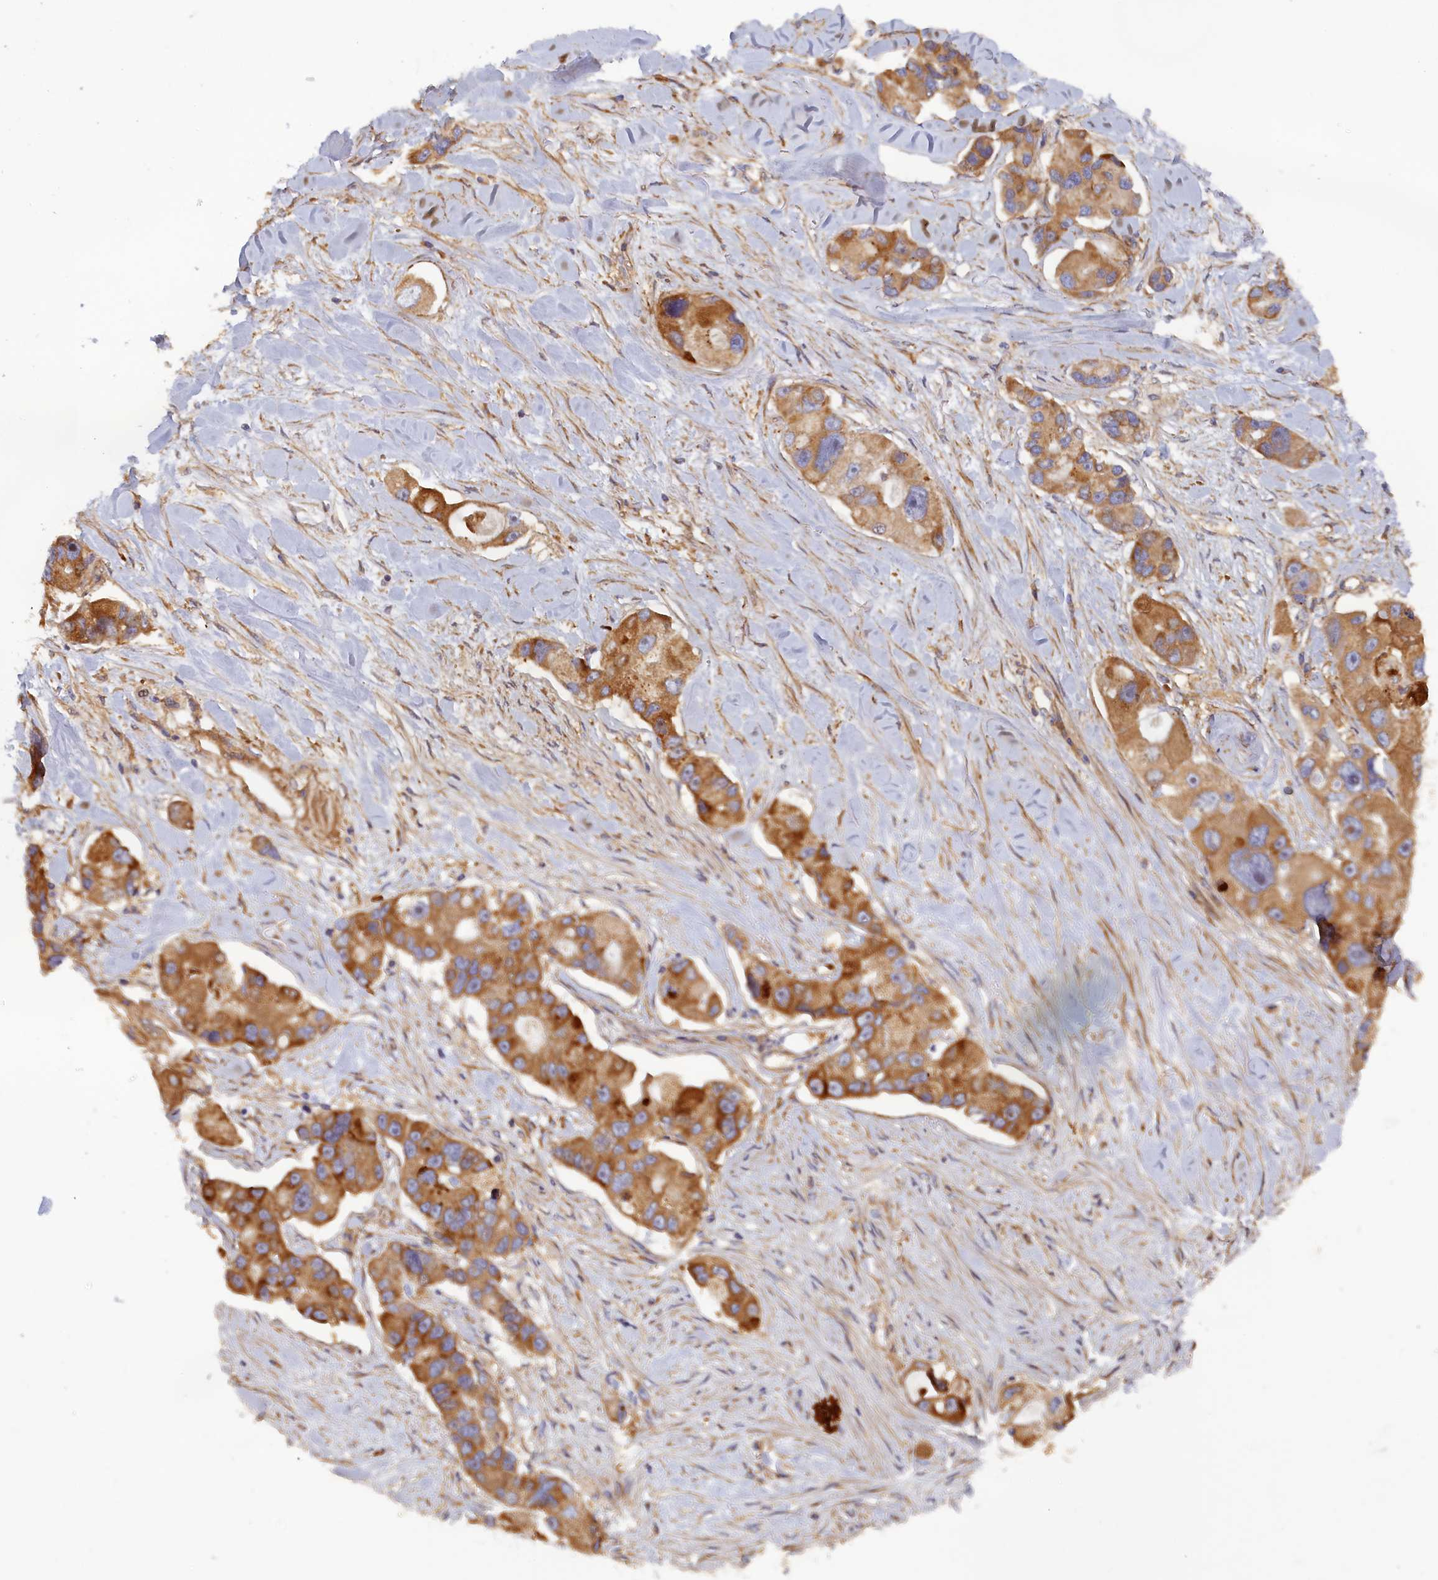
{"staining": {"intensity": "moderate", "quantity": ">75%", "location": "cytoplasmic/membranous"}, "tissue": "lung cancer", "cell_type": "Tumor cells", "image_type": "cancer", "snomed": [{"axis": "morphology", "description": "Adenocarcinoma, NOS"}, {"axis": "topography", "description": "Lung"}], "caption": "This is an image of IHC staining of lung cancer (adenocarcinoma), which shows moderate expression in the cytoplasmic/membranous of tumor cells.", "gene": "TMEM196", "patient": {"sex": "female", "age": 54}}